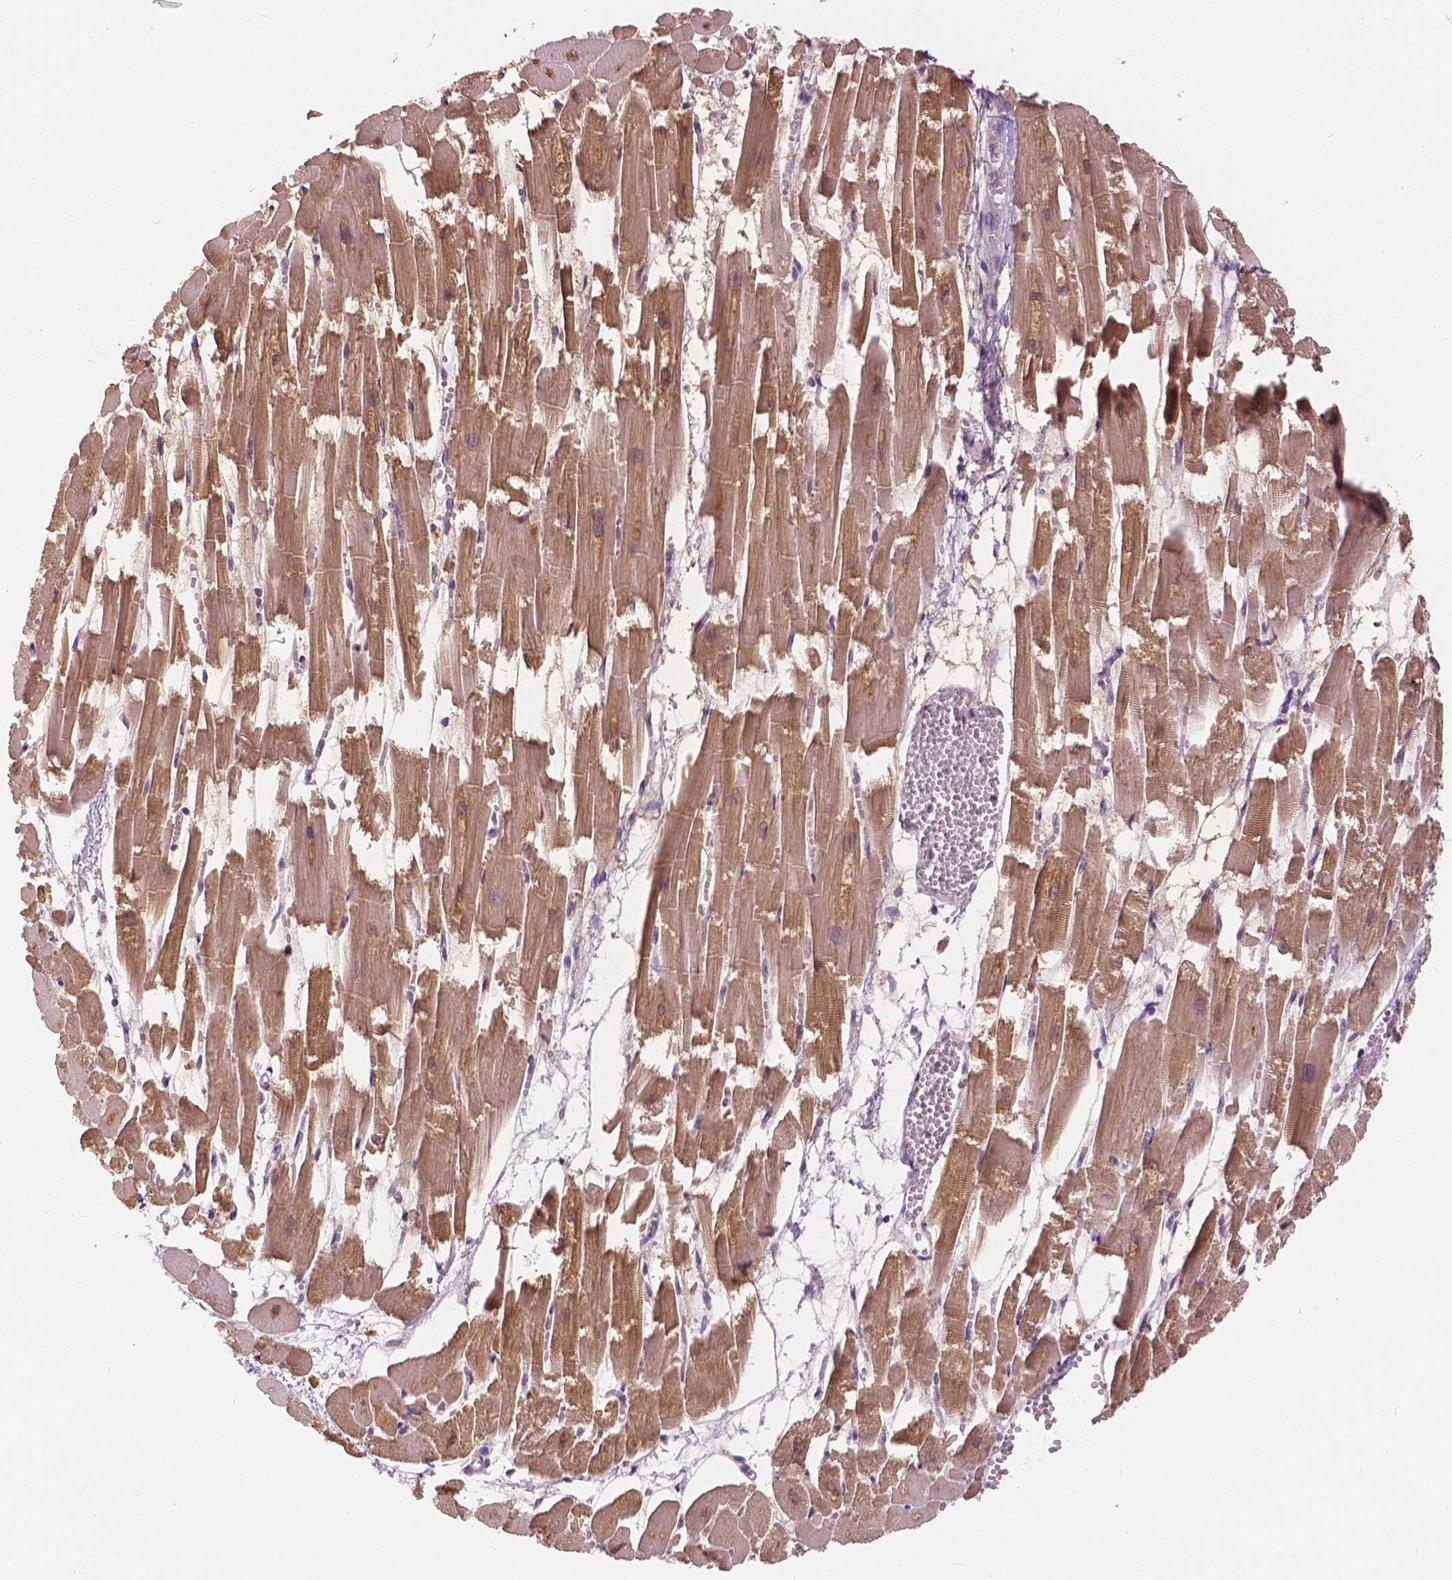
{"staining": {"intensity": "moderate", "quantity": ">75%", "location": "cytoplasmic/membranous,nuclear"}, "tissue": "heart muscle", "cell_type": "Cardiomyocytes", "image_type": "normal", "snomed": [{"axis": "morphology", "description": "Normal tissue, NOS"}, {"axis": "topography", "description": "Heart"}], "caption": "Moderate cytoplasmic/membranous,nuclear positivity for a protein is present in approximately >75% of cardiomyocytes of benign heart muscle using immunohistochemistry (IHC).", "gene": "MYOM1", "patient": {"sex": "female", "age": 52}}